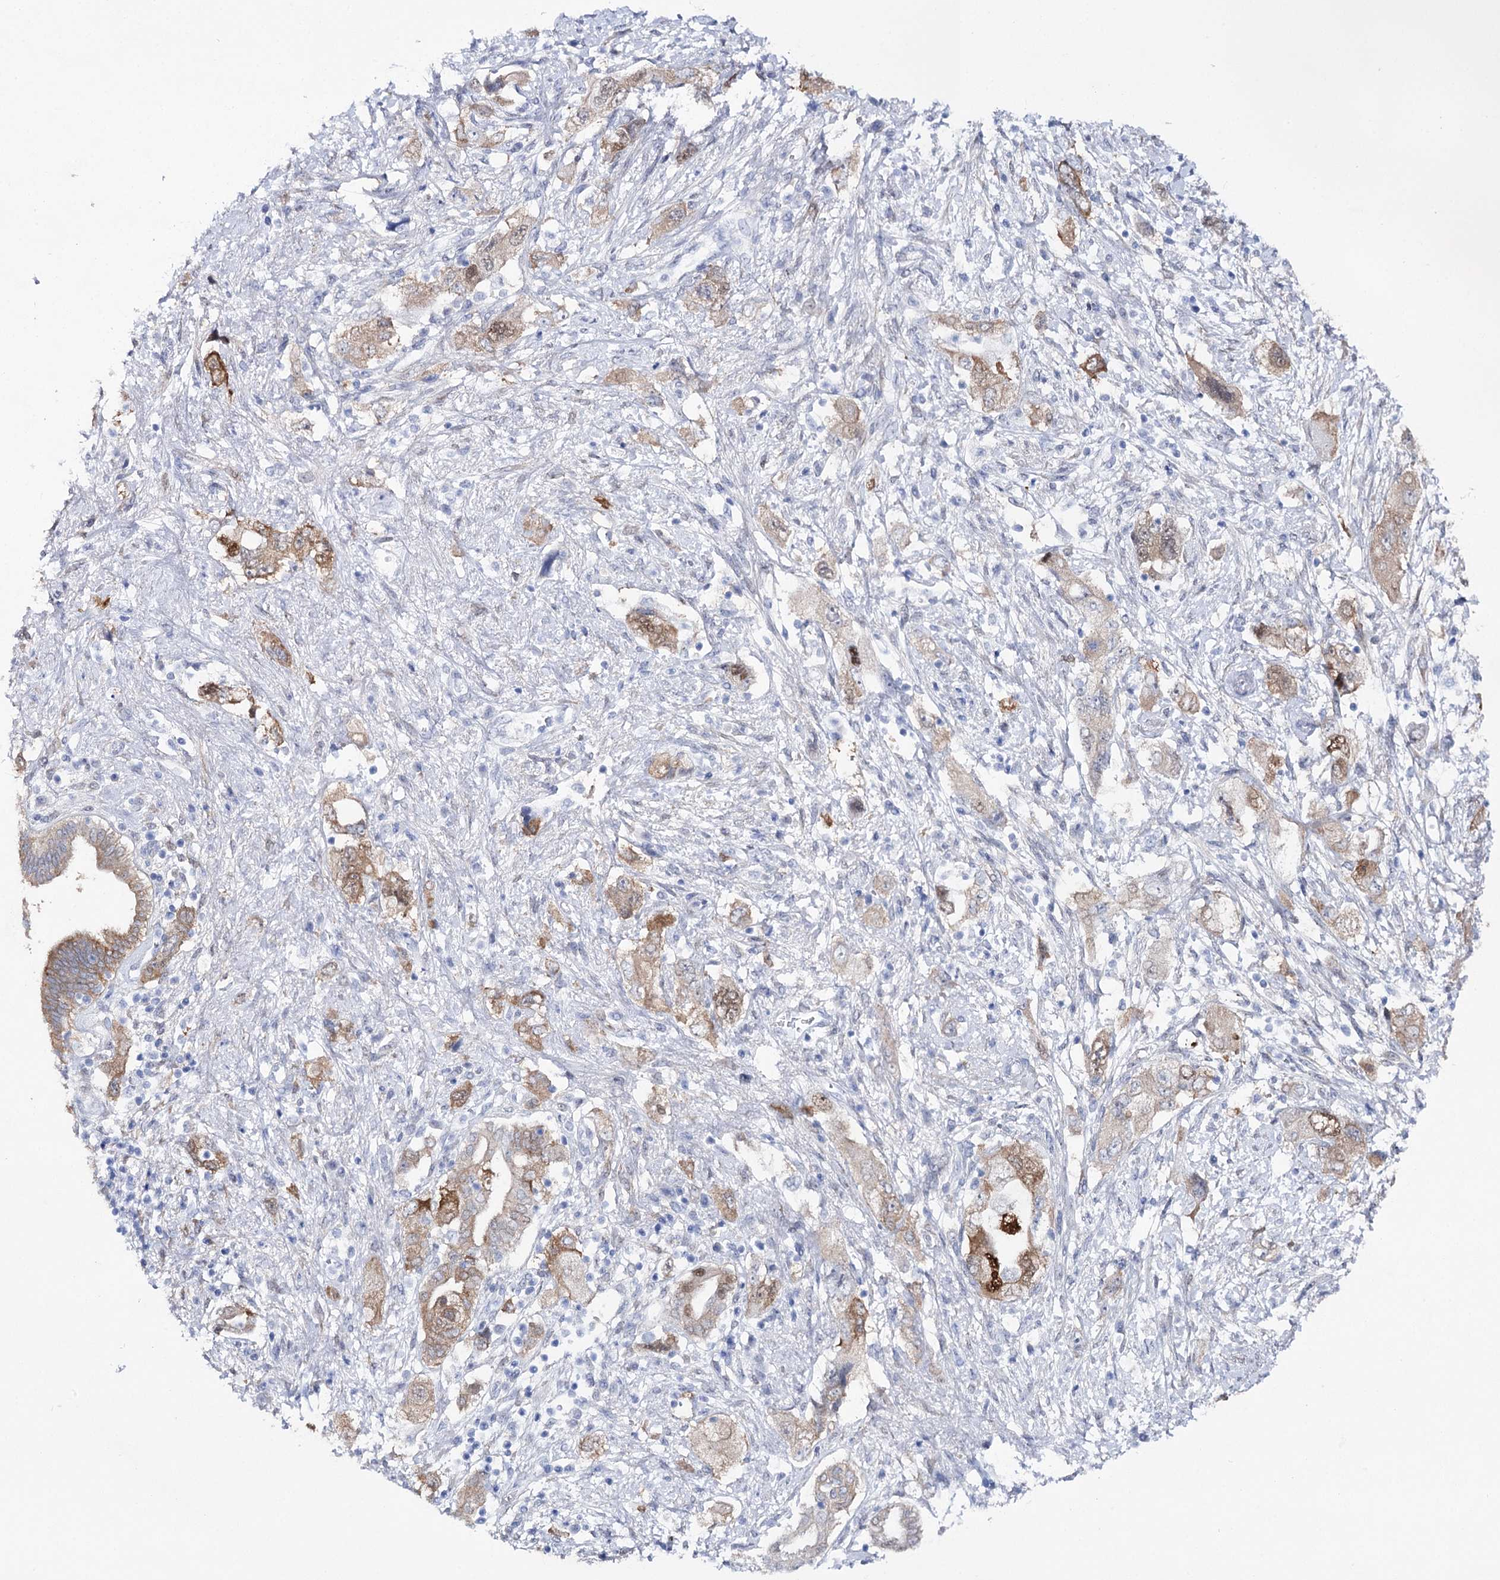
{"staining": {"intensity": "moderate", "quantity": "25%-75%", "location": "cytoplasmic/membranous,nuclear"}, "tissue": "pancreatic cancer", "cell_type": "Tumor cells", "image_type": "cancer", "snomed": [{"axis": "morphology", "description": "Adenocarcinoma, NOS"}, {"axis": "topography", "description": "Pancreas"}], "caption": "A brown stain labels moderate cytoplasmic/membranous and nuclear expression of a protein in human pancreatic cancer (adenocarcinoma) tumor cells.", "gene": "UGDH", "patient": {"sex": "female", "age": 73}}